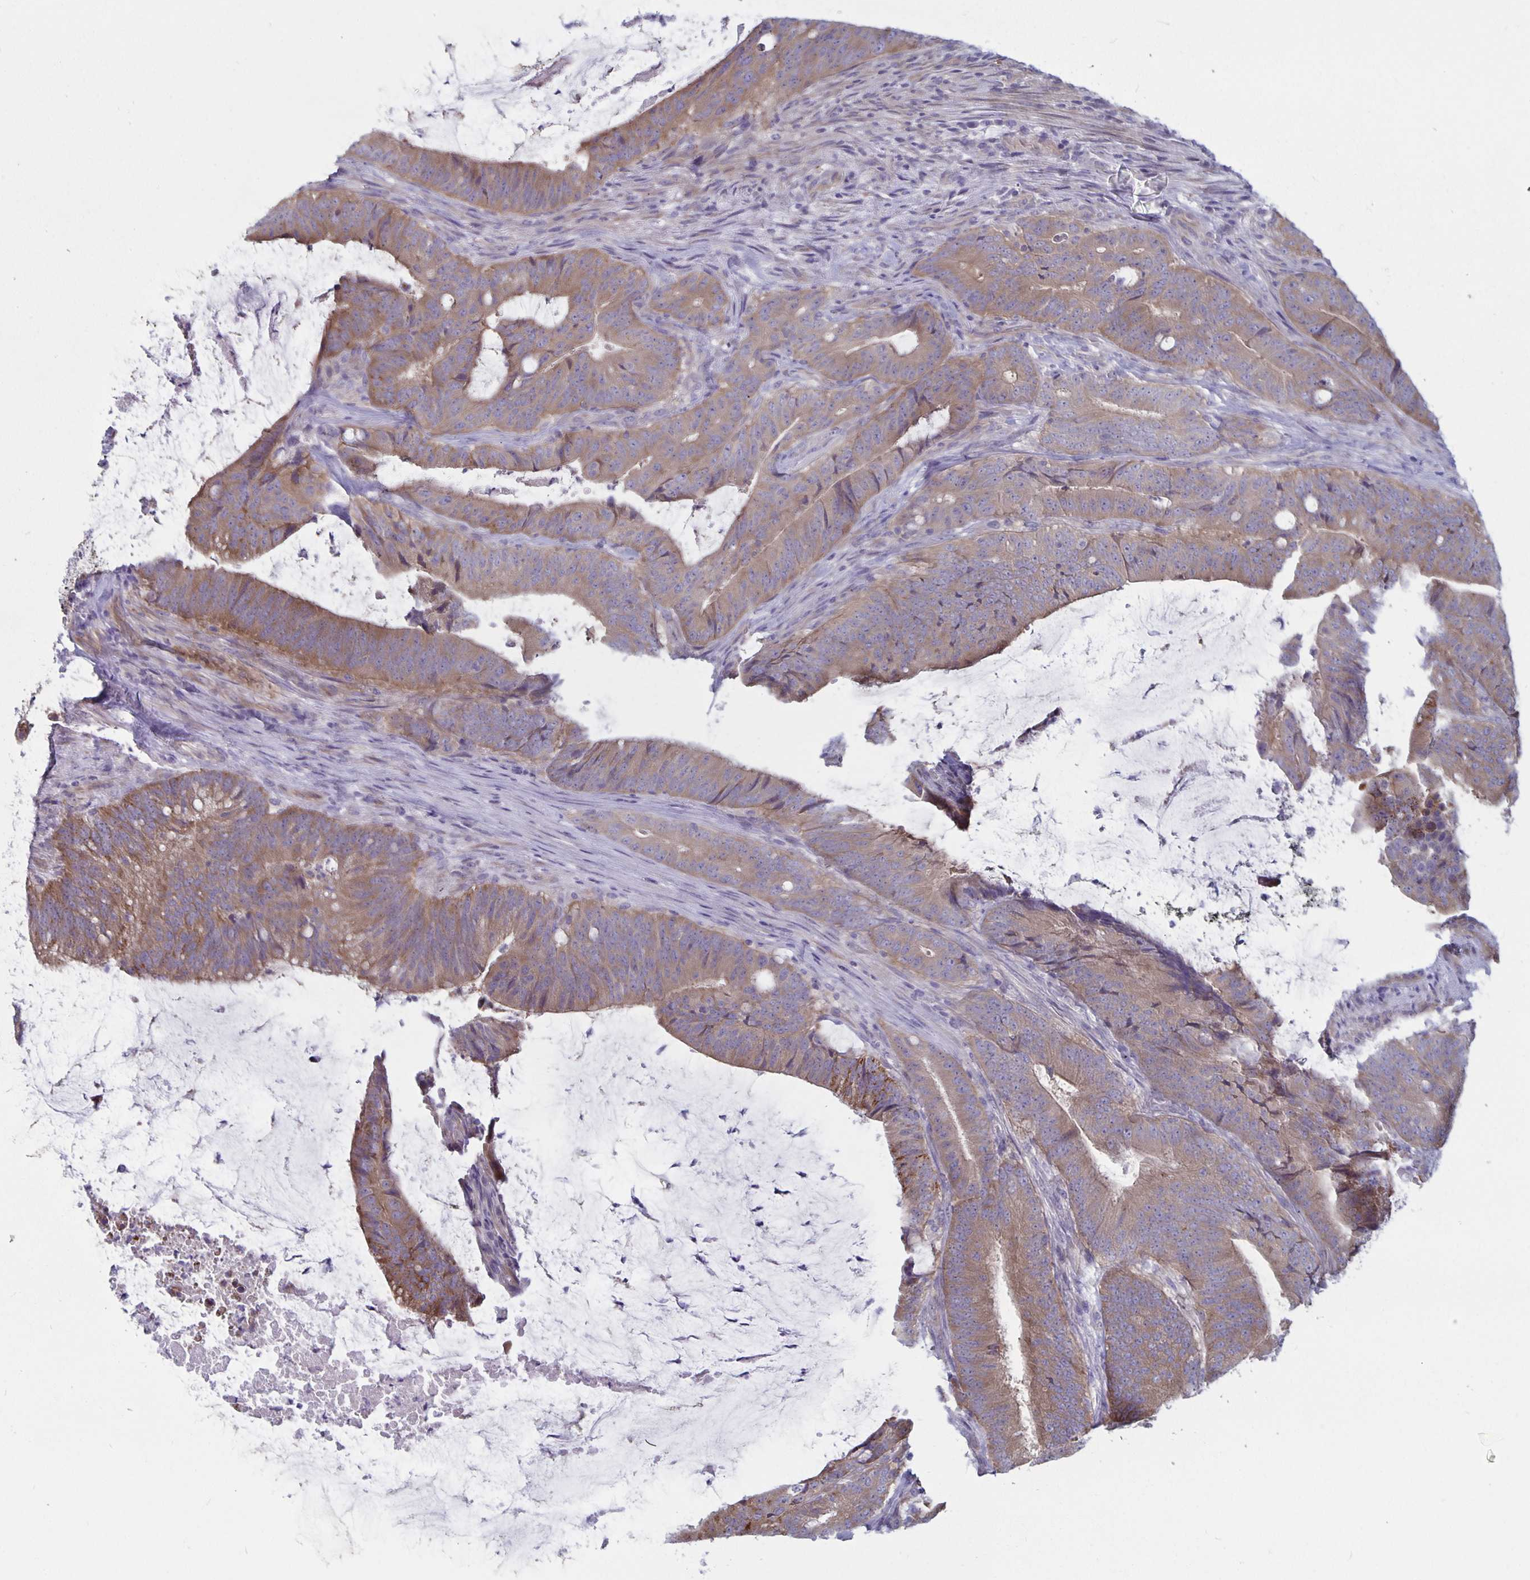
{"staining": {"intensity": "moderate", "quantity": ">75%", "location": "cytoplasmic/membranous"}, "tissue": "colorectal cancer", "cell_type": "Tumor cells", "image_type": "cancer", "snomed": [{"axis": "morphology", "description": "Adenocarcinoma, NOS"}, {"axis": "topography", "description": "Colon"}], "caption": "DAB (3,3'-diaminobenzidine) immunohistochemical staining of adenocarcinoma (colorectal) shows moderate cytoplasmic/membranous protein positivity in about >75% of tumor cells. (DAB (3,3'-diaminobenzidine) = brown stain, brightfield microscopy at high magnification).", "gene": "PLCB3", "patient": {"sex": "female", "age": 43}}